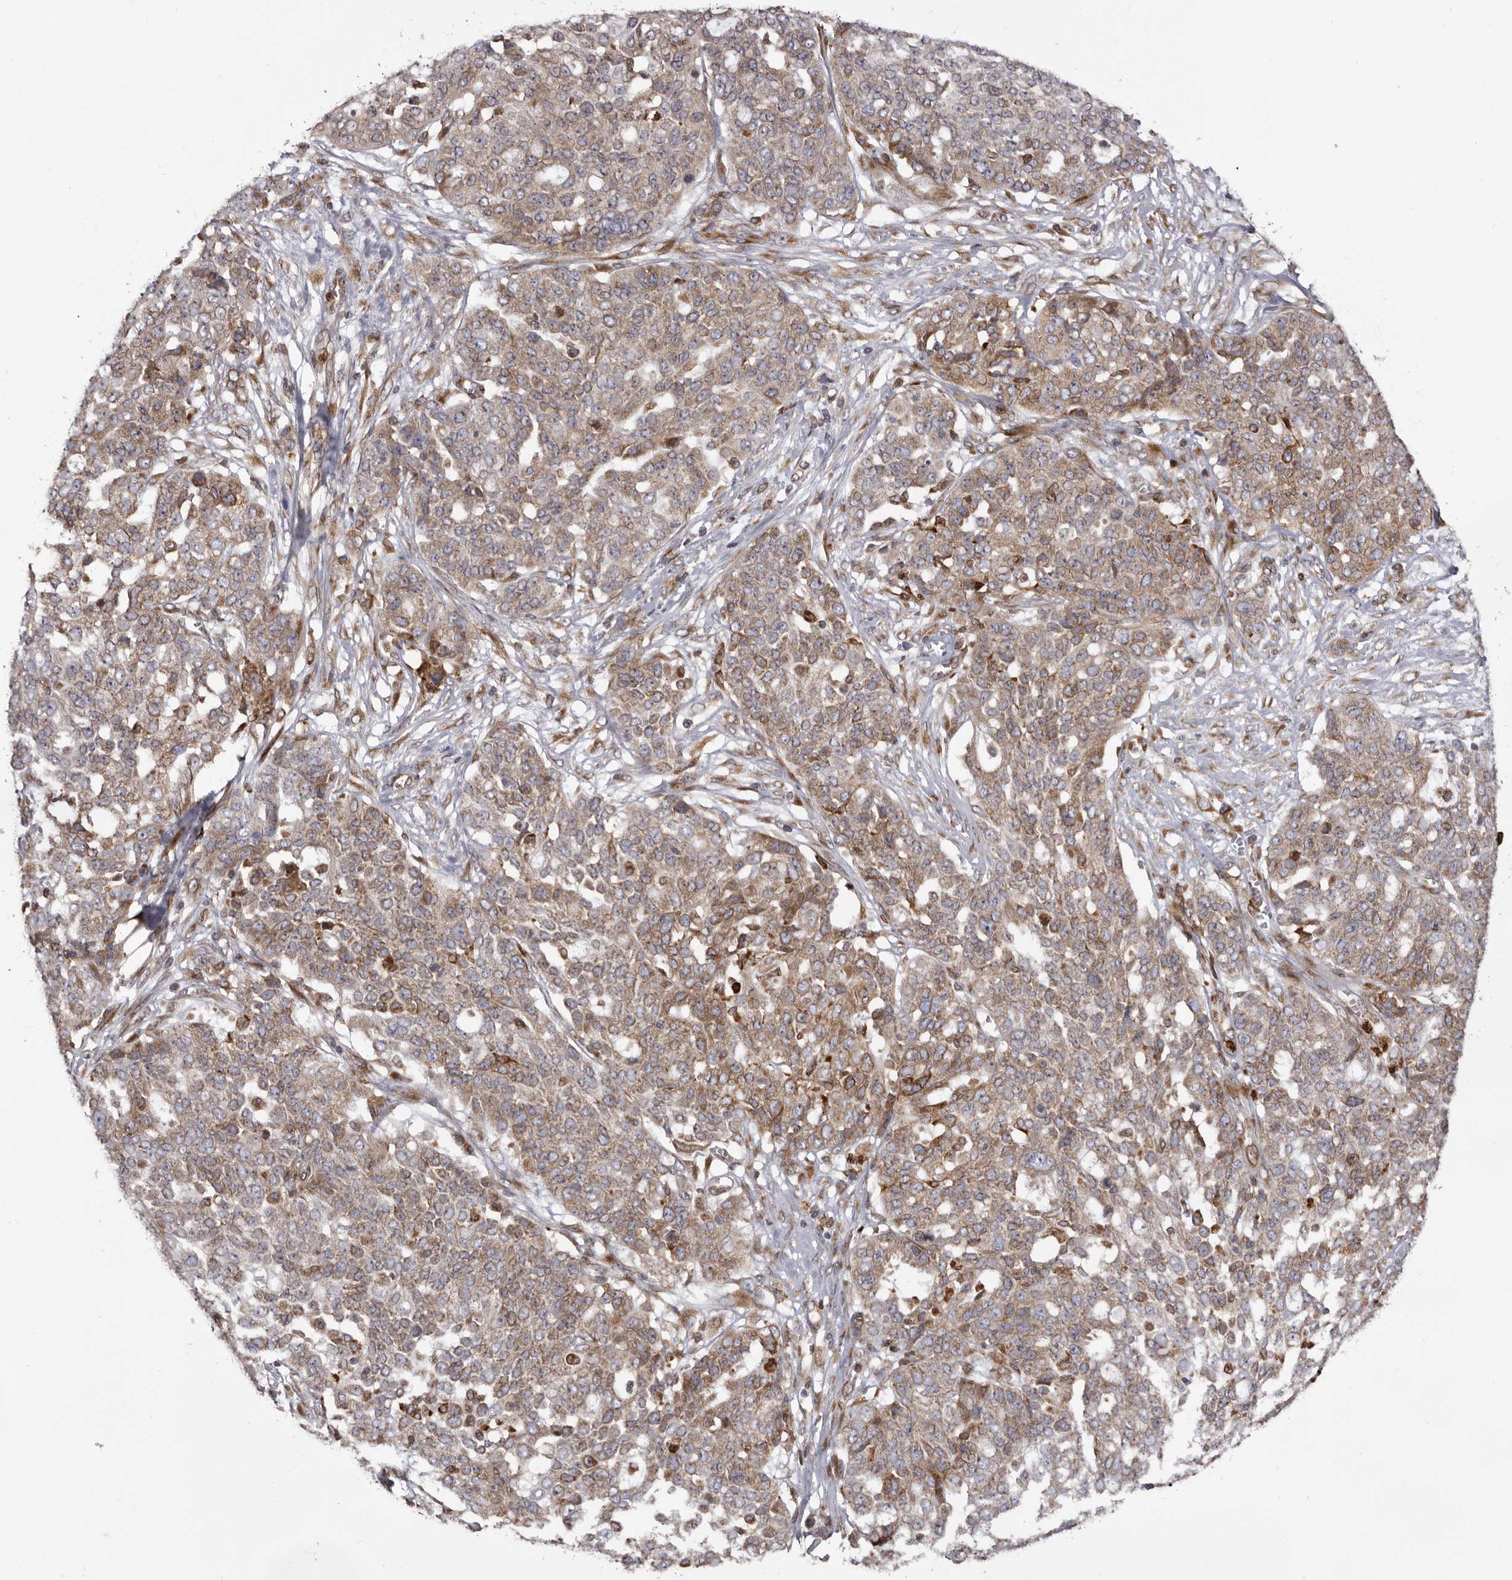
{"staining": {"intensity": "moderate", "quantity": ">75%", "location": "cytoplasmic/membranous"}, "tissue": "ovarian cancer", "cell_type": "Tumor cells", "image_type": "cancer", "snomed": [{"axis": "morphology", "description": "Cystadenocarcinoma, serous, NOS"}, {"axis": "topography", "description": "Soft tissue"}, {"axis": "topography", "description": "Ovary"}], "caption": "Ovarian serous cystadenocarcinoma stained with DAB (3,3'-diaminobenzidine) IHC demonstrates medium levels of moderate cytoplasmic/membranous positivity in approximately >75% of tumor cells. Nuclei are stained in blue.", "gene": "C4orf3", "patient": {"sex": "female", "age": 57}}